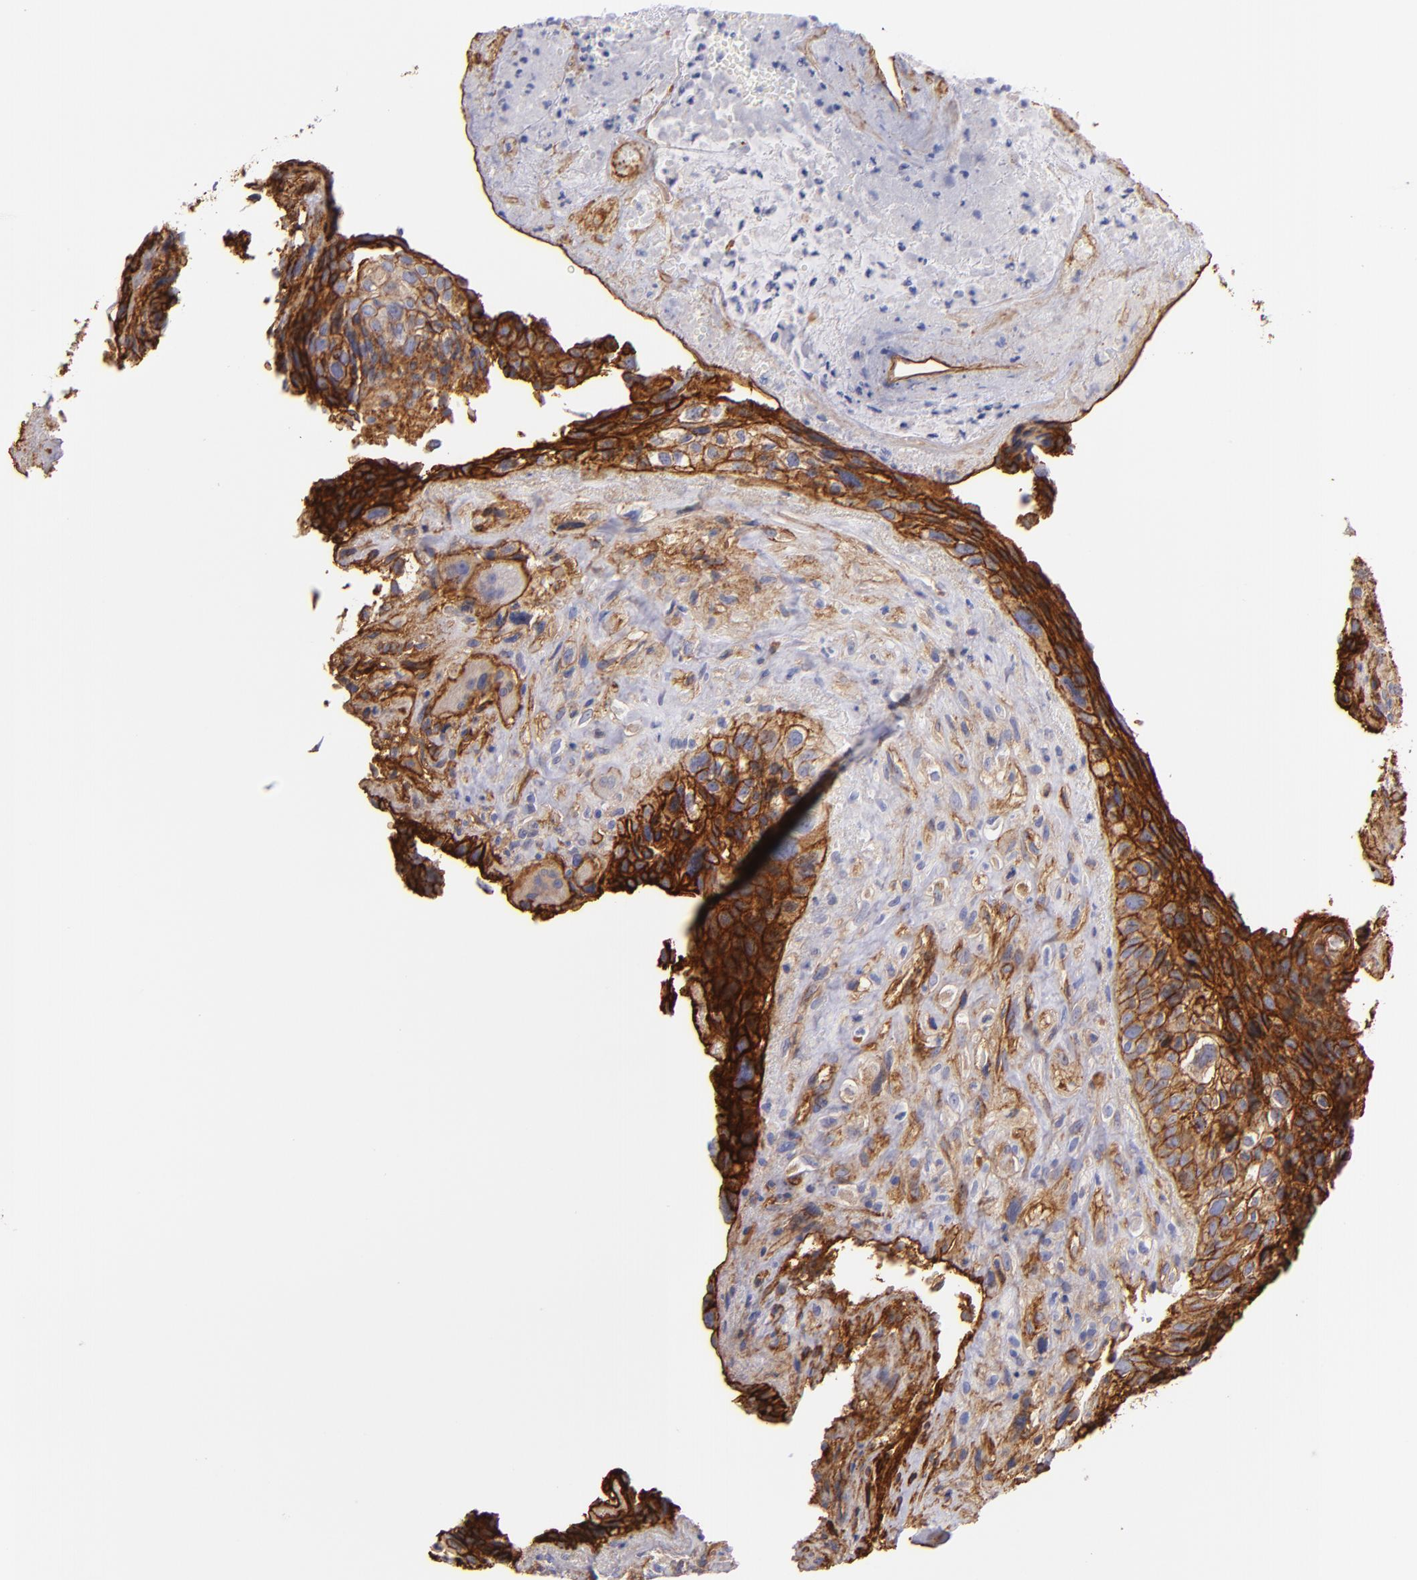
{"staining": {"intensity": "moderate", "quantity": "25%-75%", "location": "cytoplasmic/membranous"}, "tissue": "breast cancer", "cell_type": "Tumor cells", "image_type": "cancer", "snomed": [{"axis": "morphology", "description": "Neoplasm, malignant, NOS"}, {"axis": "topography", "description": "Breast"}], "caption": "IHC histopathology image of neoplastic tissue: breast neoplasm (malignant) stained using IHC shows medium levels of moderate protein expression localized specifically in the cytoplasmic/membranous of tumor cells, appearing as a cytoplasmic/membranous brown color.", "gene": "CD151", "patient": {"sex": "female", "age": 50}}